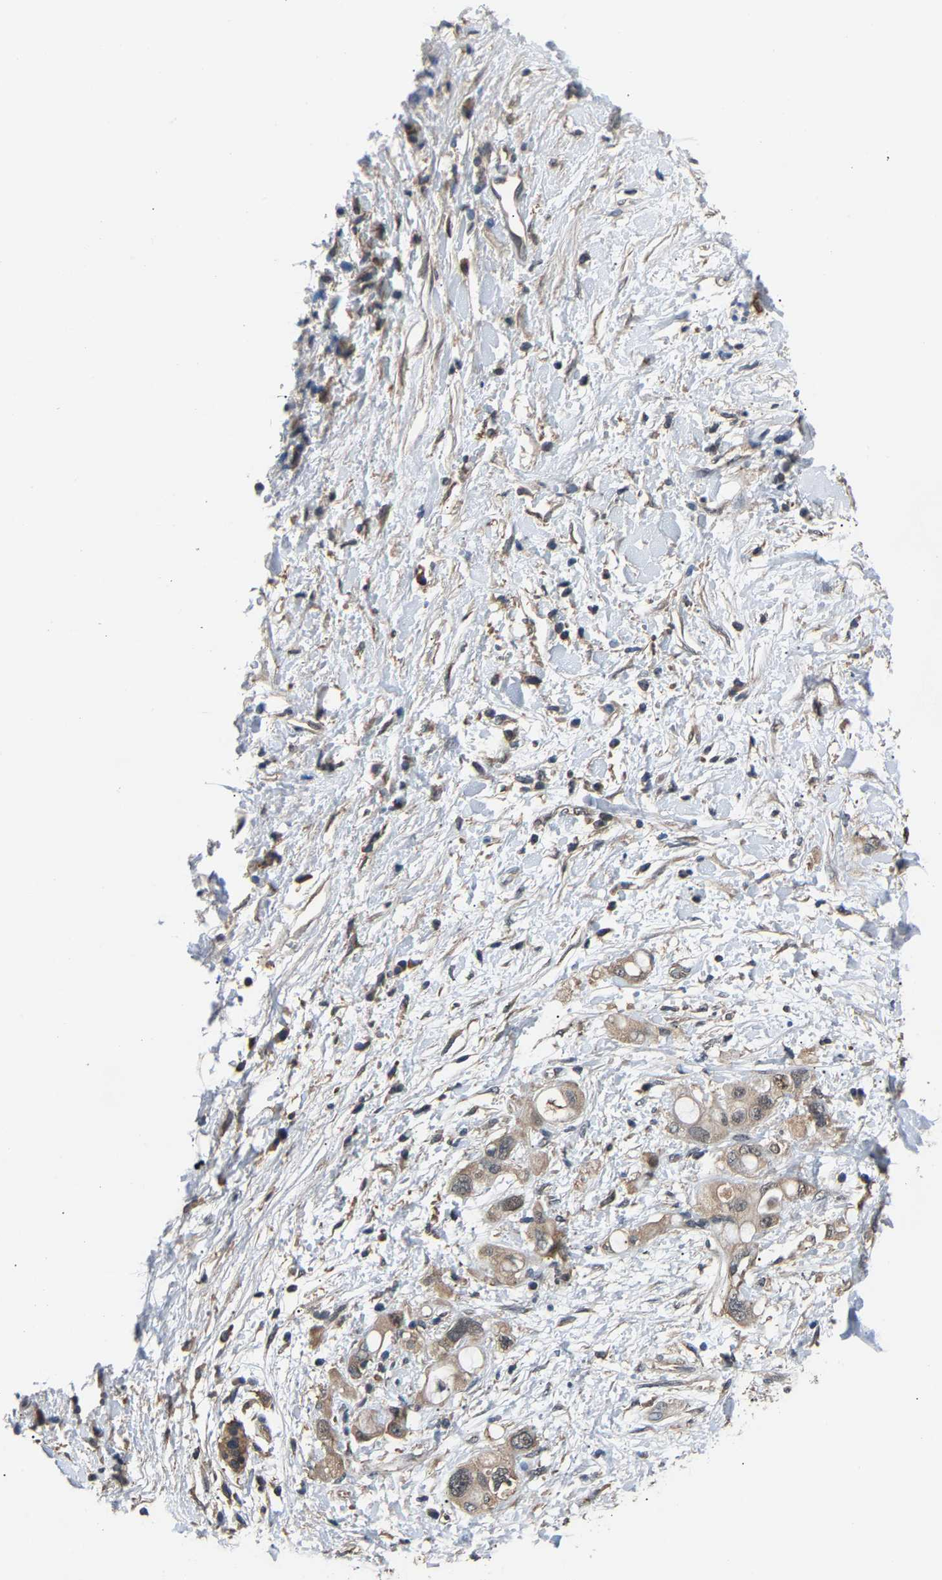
{"staining": {"intensity": "weak", "quantity": ">75%", "location": "cytoplasmic/membranous"}, "tissue": "pancreatic cancer", "cell_type": "Tumor cells", "image_type": "cancer", "snomed": [{"axis": "morphology", "description": "Adenocarcinoma, NOS"}, {"axis": "topography", "description": "Pancreas"}], "caption": "Approximately >75% of tumor cells in human pancreatic cancer exhibit weak cytoplasmic/membranous protein positivity as visualized by brown immunohistochemical staining.", "gene": "ABCC9", "patient": {"sex": "female", "age": 56}}